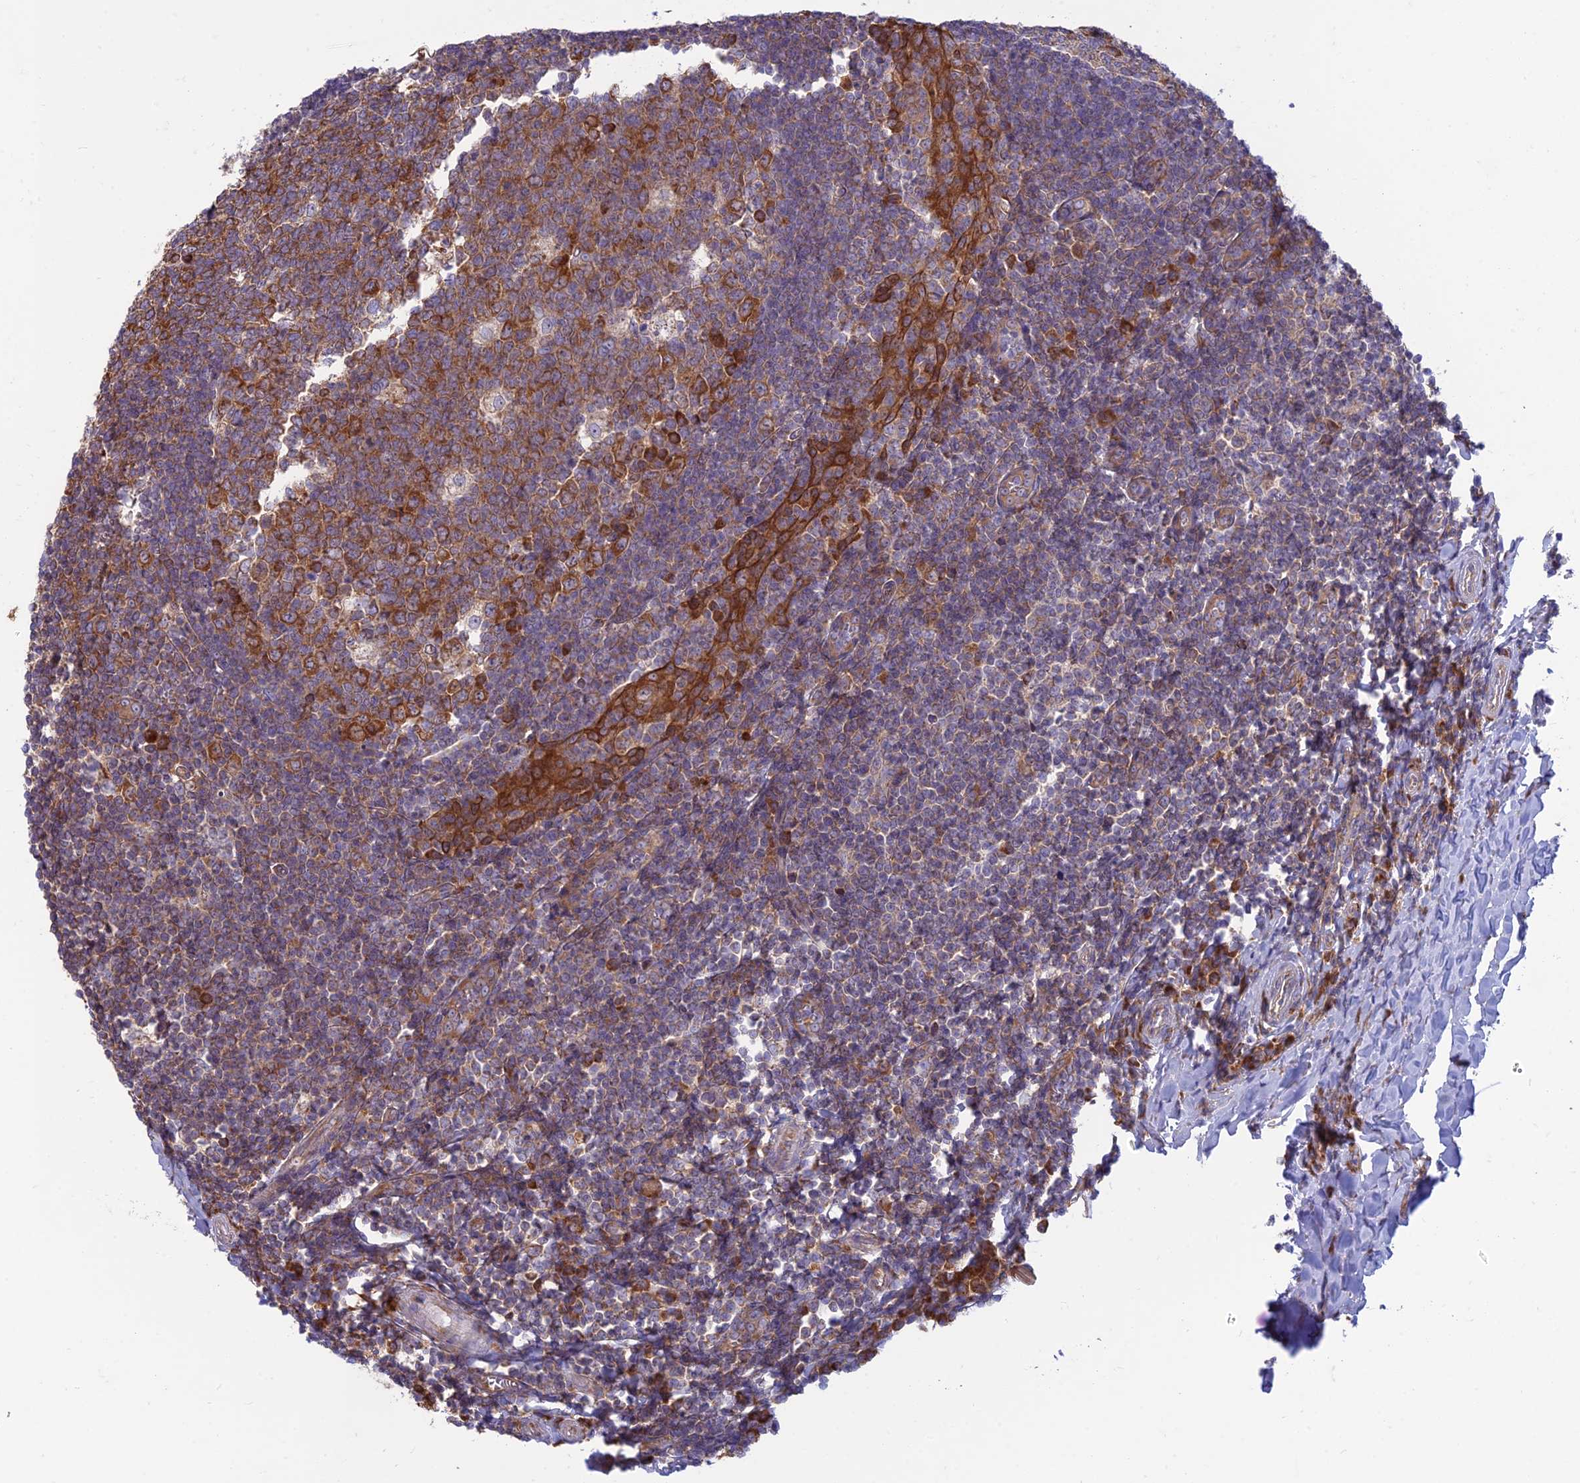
{"staining": {"intensity": "strong", "quantity": "25%-75%", "location": "cytoplasmic/membranous"}, "tissue": "tonsil", "cell_type": "Germinal center cells", "image_type": "normal", "snomed": [{"axis": "morphology", "description": "Normal tissue, NOS"}, {"axis": "topography", "description": "Tonsil"}], "caption": "Immunohistochemistry (IHC) image of unremarkable tonsil: human tonsil stained using immunohistochemistry (IHC) shows high levels of strong protein expression localized specifically in the cytoplasmic/membranous of germinal center cells, appearing as a cytoplasmic/membranous brown color.", "gene": "RPL17", "patient": {"sex": "male", "age": 27}}